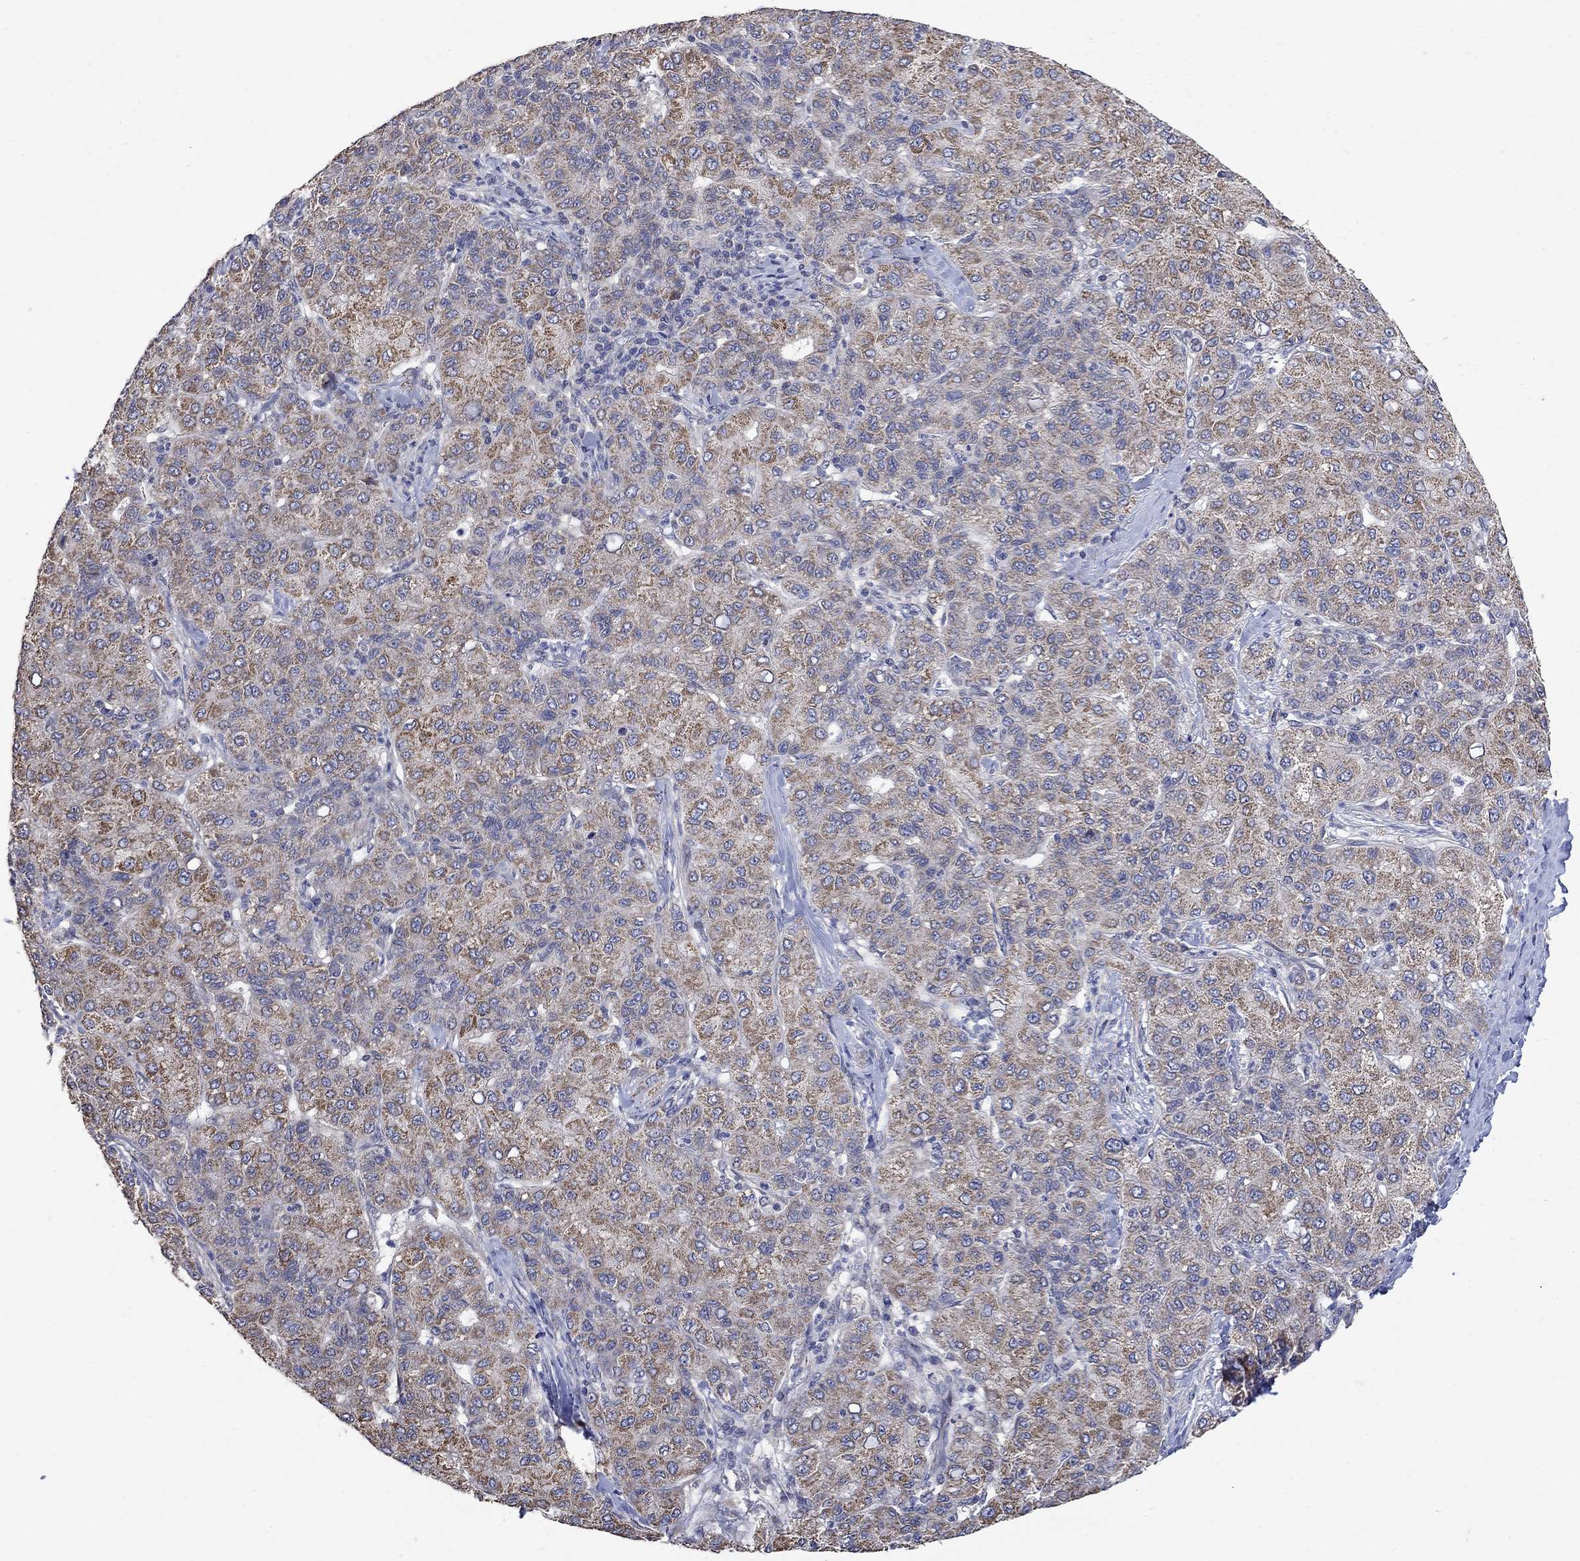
{"staining": {"intensity": "moderate", "quantity": ">75%", "location": "cytoplasmic/membranous"}, "tissue": "liver cancer", "cell_type": "Tumor cells", "image_type": "cancer", "snomed": [{"axis": "morphology", "description": "Carcinoma, Hepatocellular, NOS"}, {"axis": "topography", "description": "Liver"}], "caption": "Immunohistochemistry (IHC) of human liver hepatocellular carcinoma displays medium levels of moderate cytoplasmic/membranous staining in approximately >75% of tumor cells.", "gene": "ANKRA2", "patient": {"sex": "male", "age": 65}}